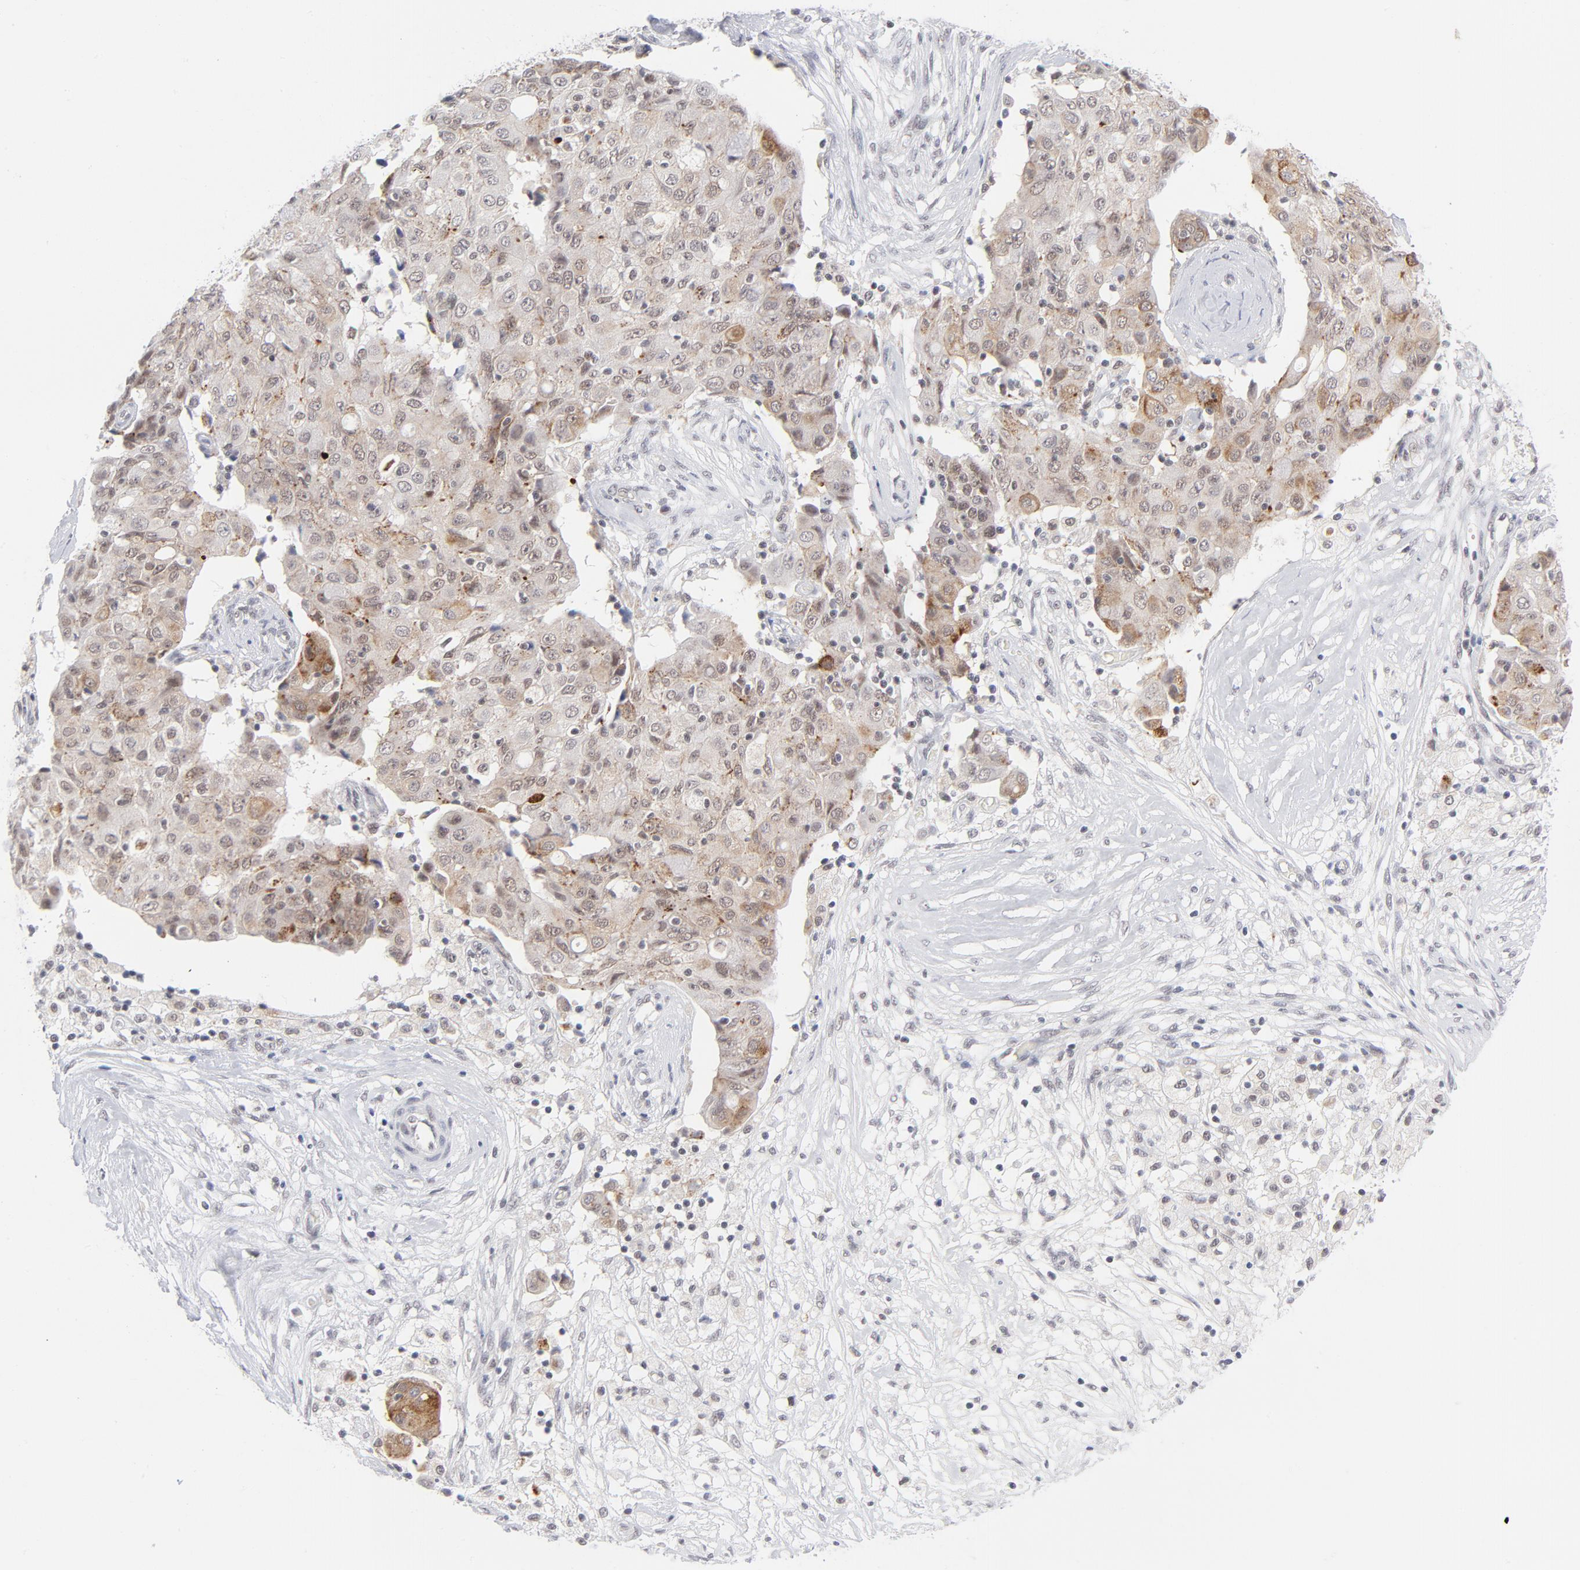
{"staining": {"intensity": "weak", "quantity": "25%-75%", "location": "cytoplasmic/membranous,nuclear"}, "tissue": "ovarian cancer", "cell_type": "Tumor cells", "image_type": "cancer", "snomed": [{"axis": "morphology", "description": "Carcinoma, endometroid"}, {"axis": "topography", "description": "Ovary"}], "caption": "The immunohistochemical stain shows weak cytoplasmic/membranous and nuclear expression in tumor cells of ovarian endometroid carcinoma tissue.", "gene": "BAP1", "patient": {"sex": "female", "age": 42}}